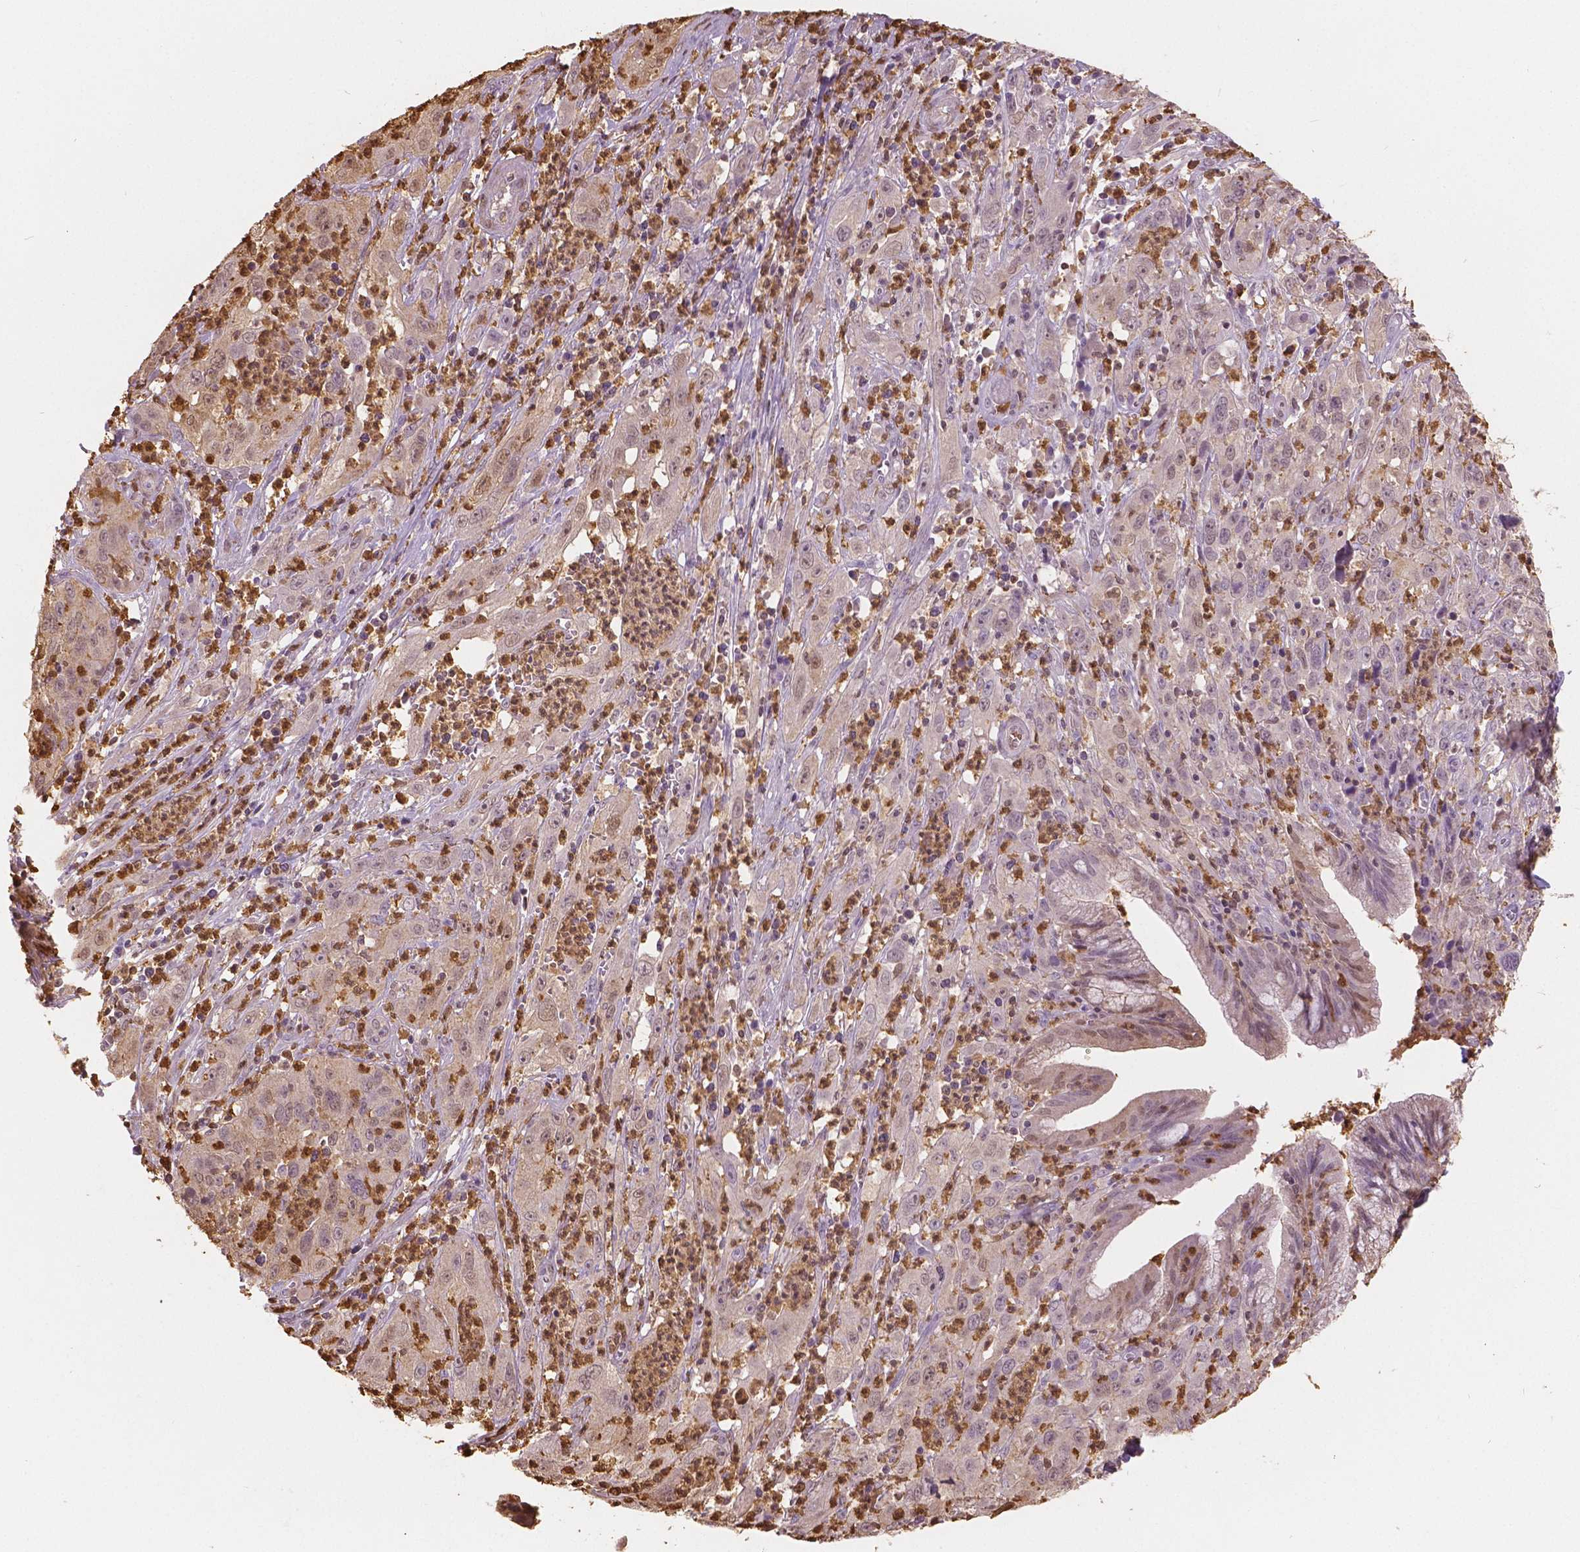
{"staining": {"intensity": "weak", "quantity": "<25%", "location": "cytoplasmic/membranous,nuclear"}, "tissue": "cervical cancer", "cell_type": "Tumor cells", "image_type": "cancer", "snomed": [{"axis": "morphology", "description": "Squamous cell carcinoma, NOS"}, {"axis": "topography", "description": "Cervix"}], "caption": "There is no significant staining in tumor cells of cervical squamous cell carcinoma.", "gene": "S100A4", "patient": {"sex": "female", "age": 32}}